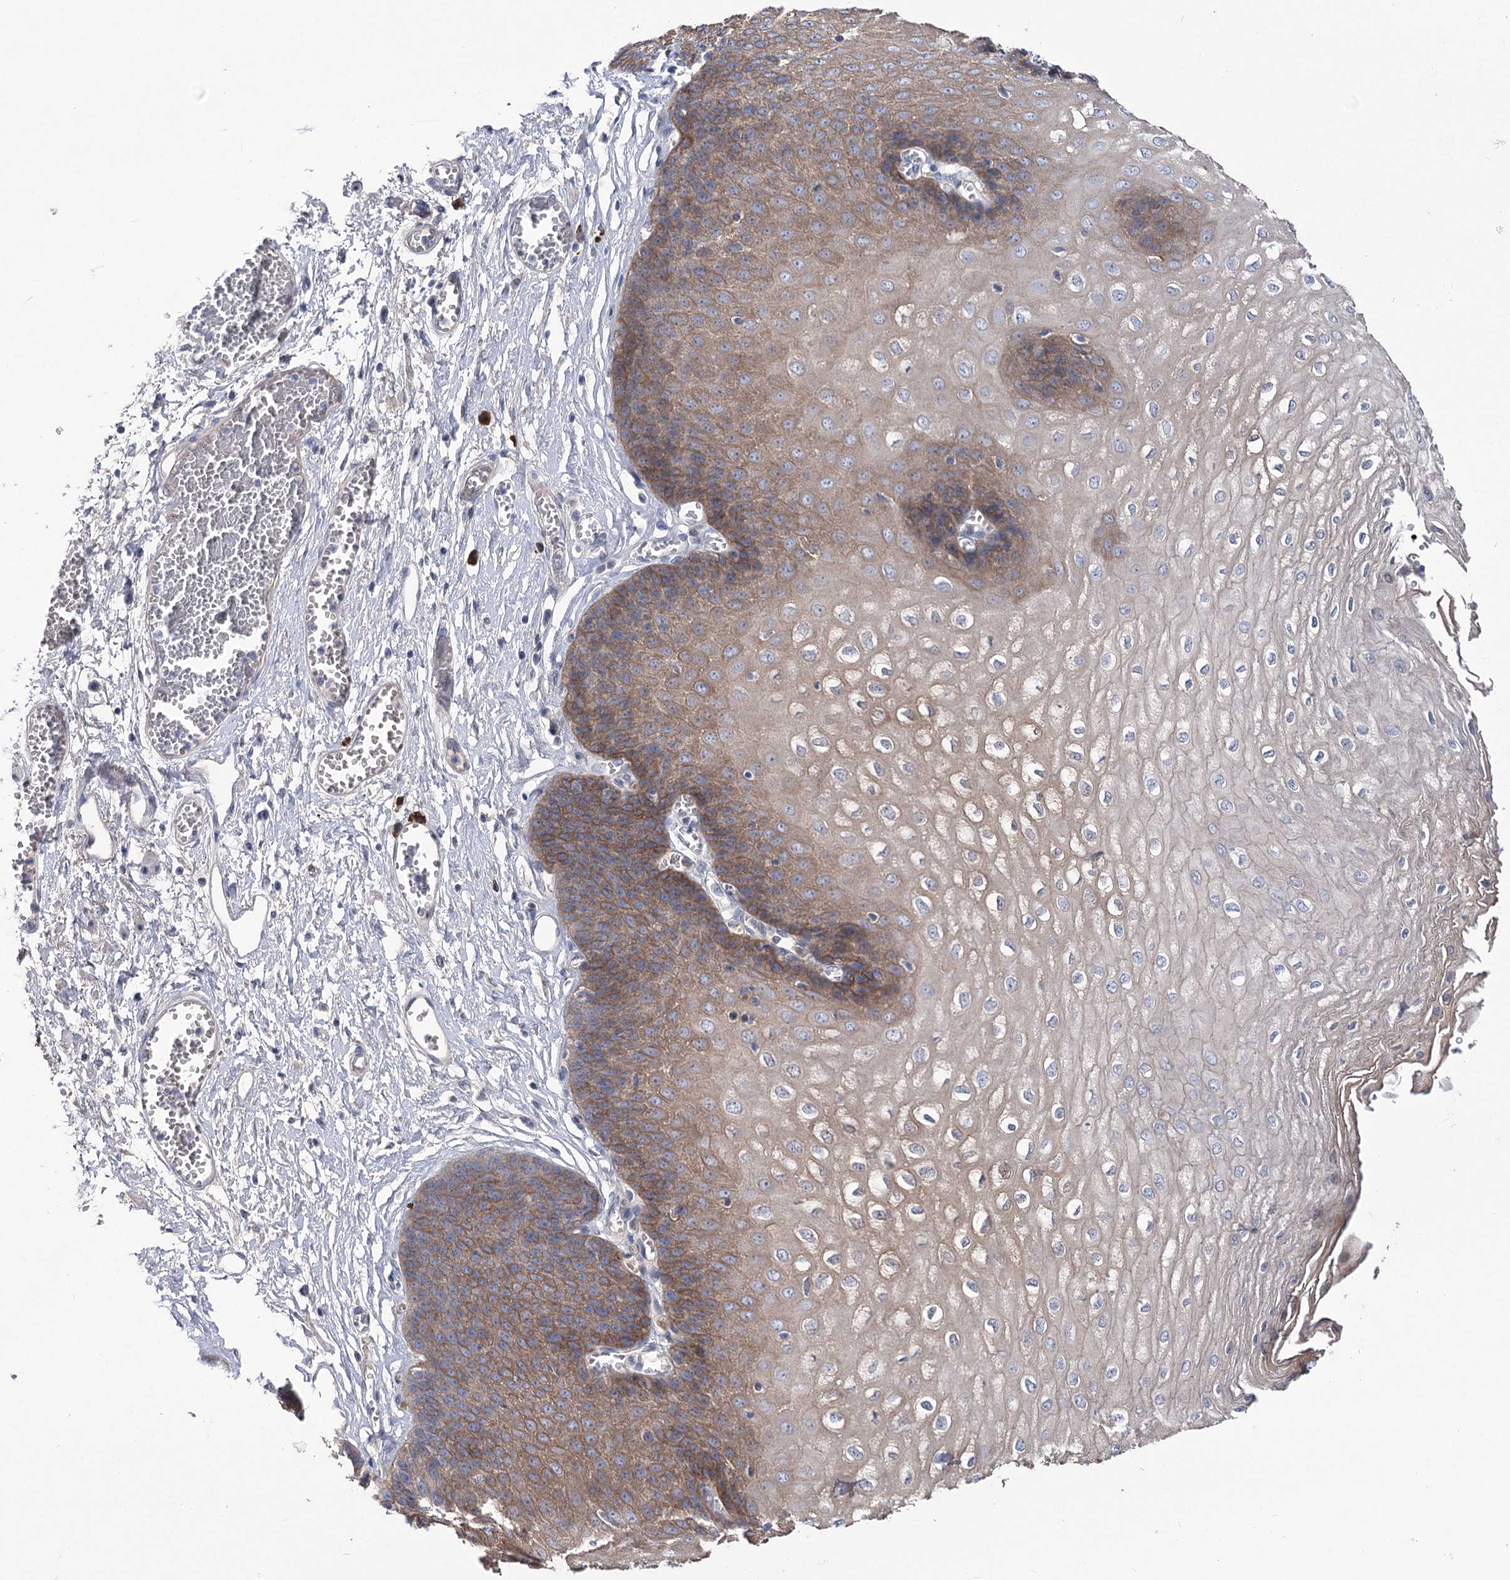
{"staining": {"intensity": "moderate", "quantity": "25%-75%", "location": "cytoplasmic/membranous"}, "tissue": "esophagus", "cell_type": "Squamous epithelial cells", "image_type": "normal", "snomed": [{"axis": "morphology", "description": "Normal tissue, NOS"}, {"axis": "topography", "description": "Esophagus"}], "caption": "Protein staining by IHC demonstrates moderate cytoplasmic/membranous expression in about 25%-75% of squamous epithelial cells in normal esophagus. The protein of interest is stained brown, and the nuclei are stained in blue (DAB IHC with brightfield microscopy, high magnification).", "gene": "CEP164", "patient": {"sex": "male", "age": 60}}